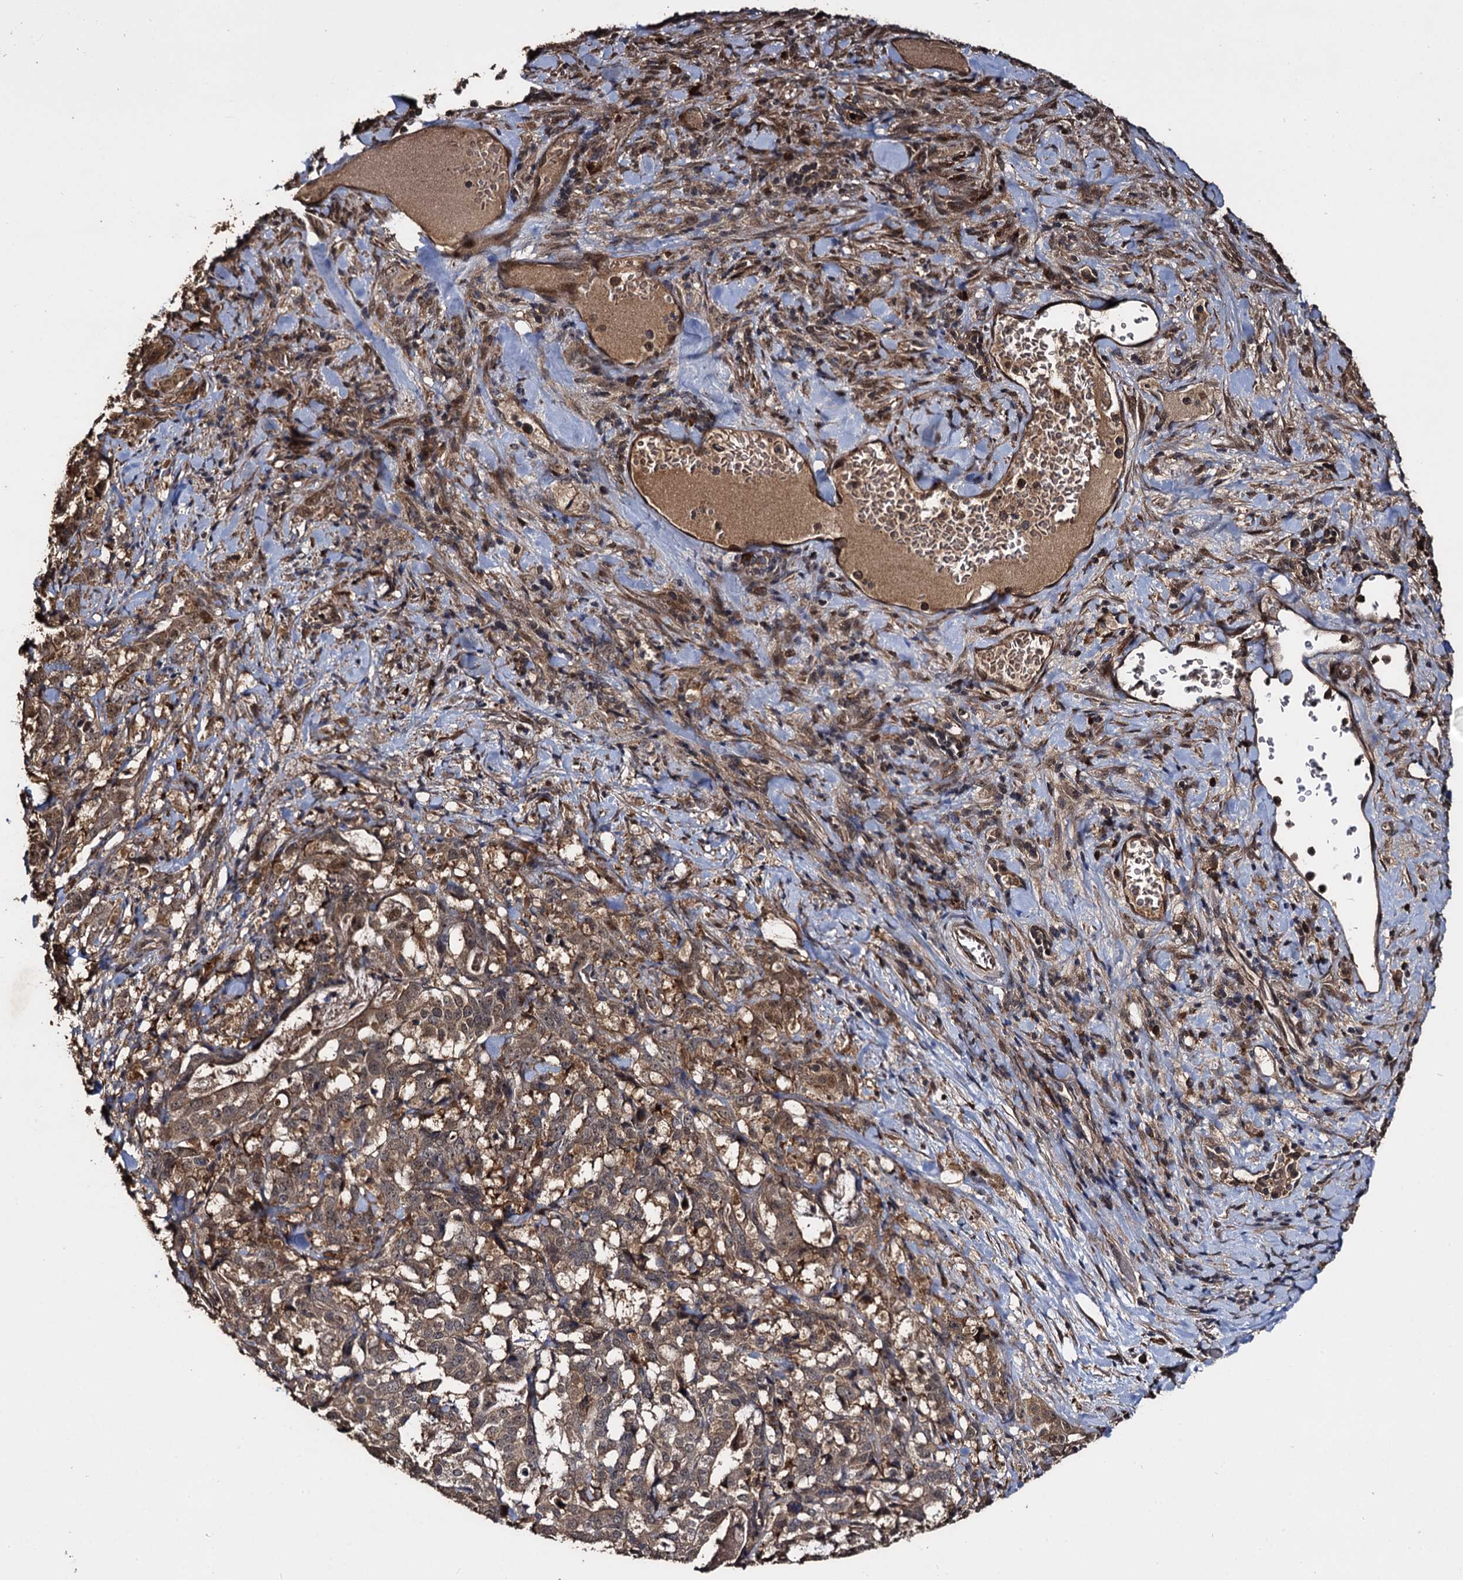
{"staining": {"intensity": "moderate", "quantity": ">75%", "location": "cytoplasmic/membranous,nuclear"}, "tissue": "stomach cancer", "cell_type": "Tumor cells", "image_type": "cancer", "snomed": [{"axis": "morphology", "description": "Adenocarcinoma, NOS"}, {"axis": "topography", "description": "Stomach"}], "caption": "Stomach adenocarcinoma was stained to show a protein in brown. There is medium levels of moderate cytoplasmic/membranous and nuclear expression in approximately >75% of tumor cells.", "gene": "SLC46A3", "patient": {"sex": "male", "age": 48}}